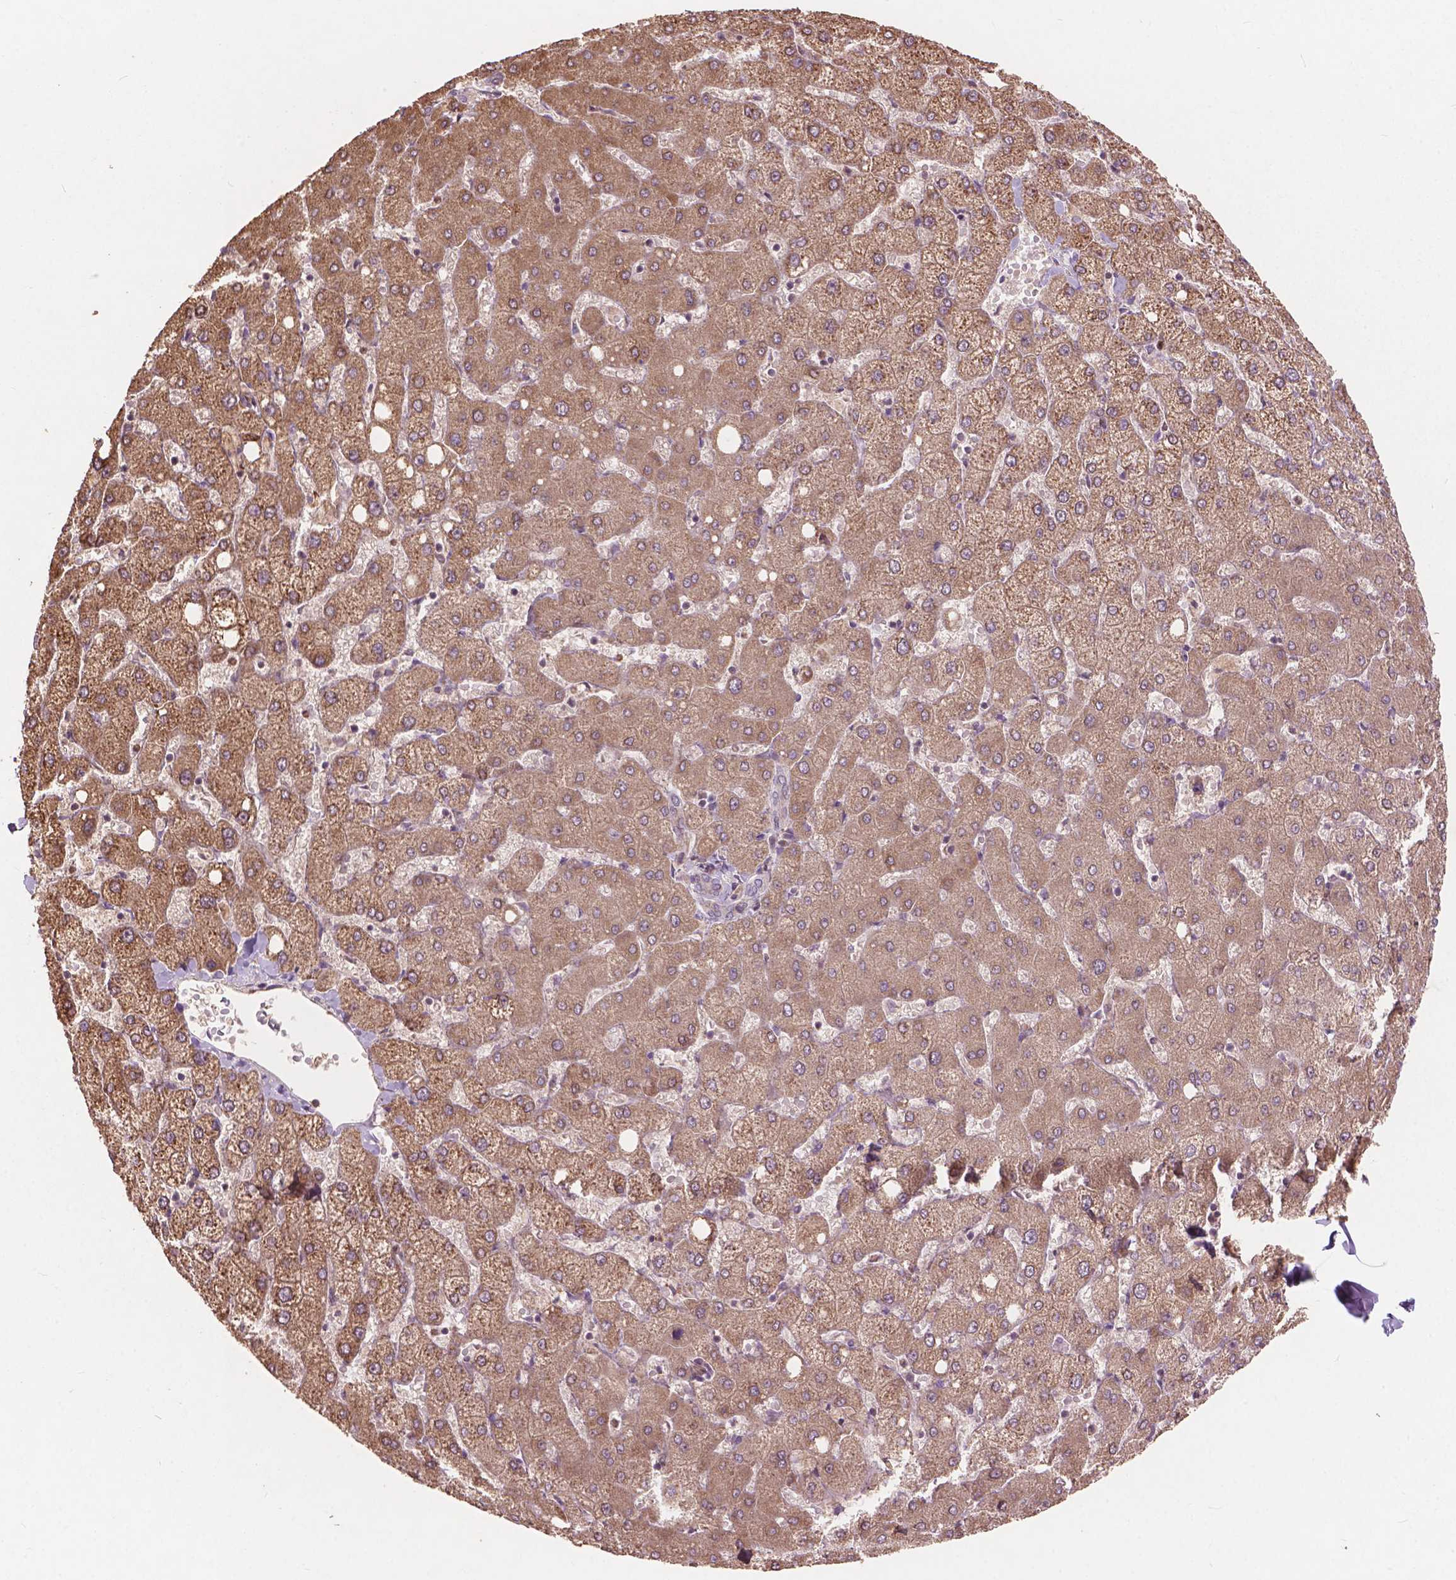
{"staining": {"intensity": "negative", "quantity": "none", "location": "none"}, "tissue": "liver", "cell_type": "Cholangiocytes", "image_type": "normal", "snomed": [{"axis": "morphology", "description": "Normal tissue, NOS"}, {"axis": "topography", "description": "Liver"}], "caption": "The micrograph shows no significant positivity in cholangiocytes of liver.", "gene": "FNIP1", "patient": {"sex": "female", "age": 54}}